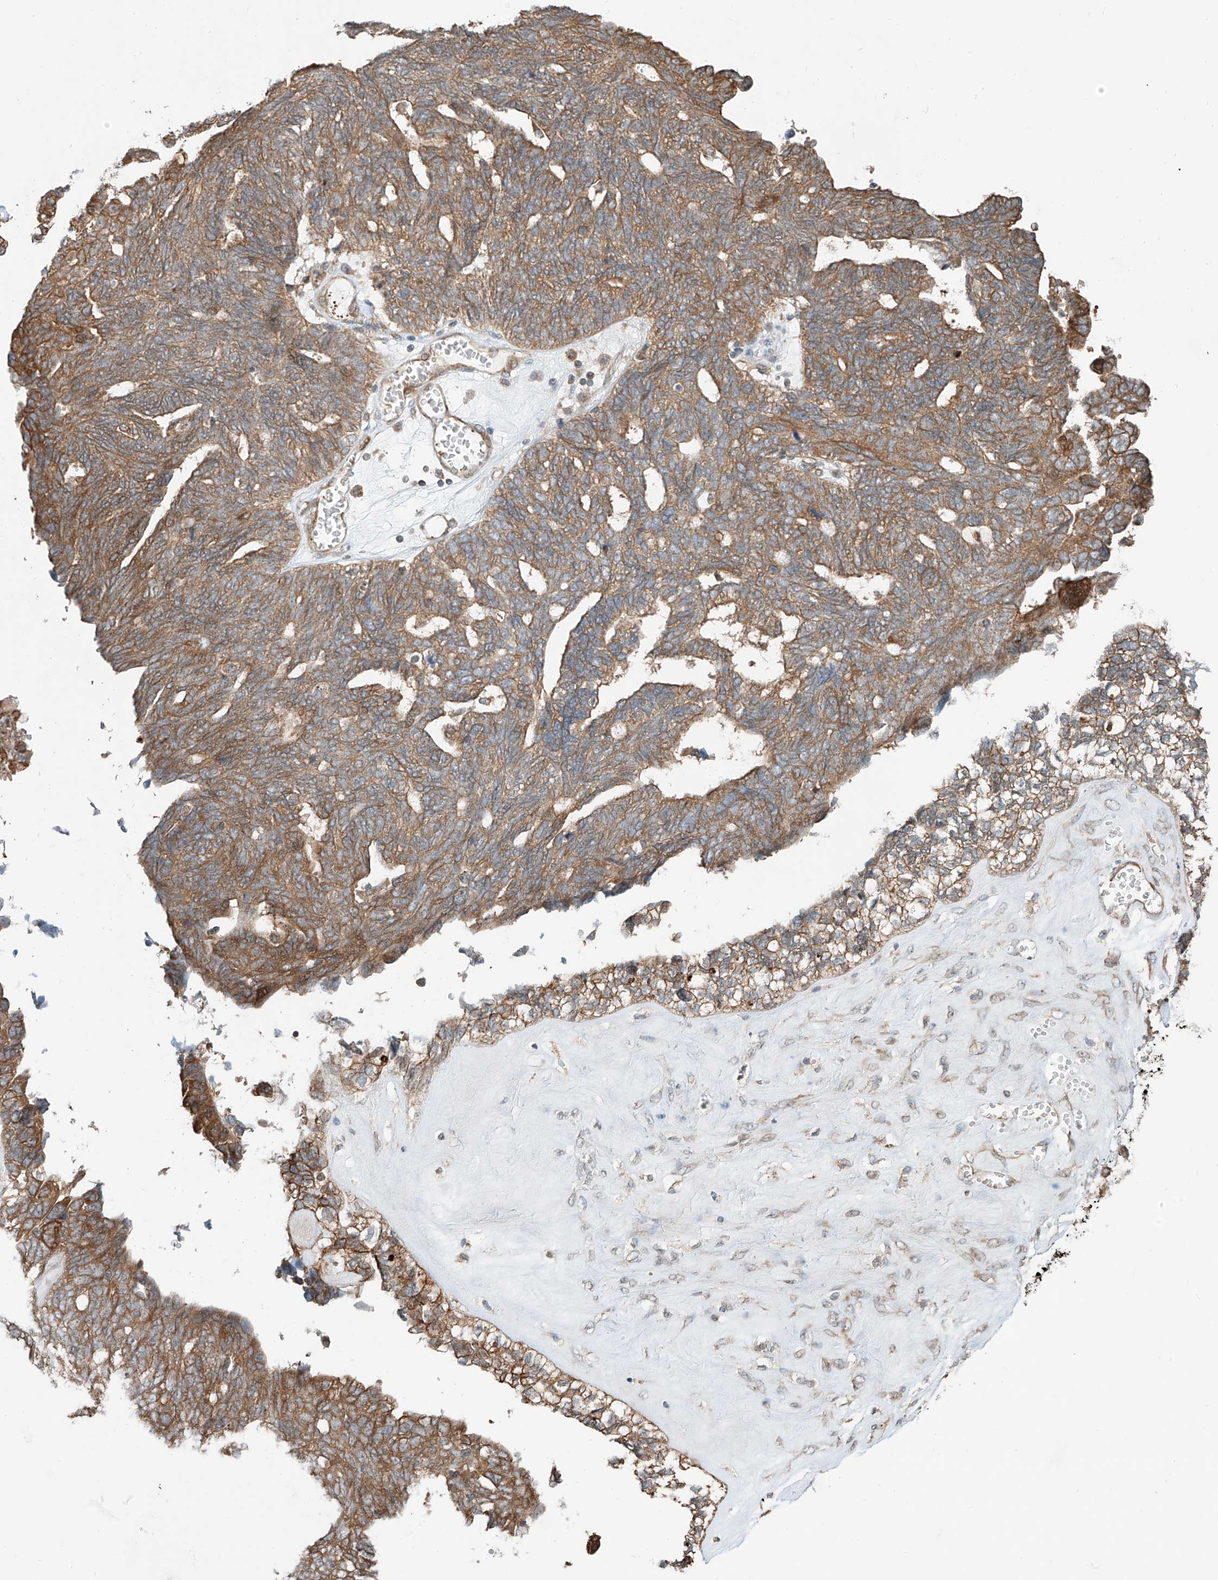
{"staining": {"intensity": "moderate", "quantity": ">75%", "location": "cytoplasmic/membranous"}, "tissue": "ovarian cancer", "cell_type": "Tumor cells", "image_type": "cancer", "snomed": [{"axis": "morphology", "description": "Cystadenocarcinoma, serous, NOS"}, {"axis": "topography", "description": "Ovary"}], "caption": "A micrograph showing moderate cytoplasmic/membranous positivity in about >75% of tumor cells in serous cystadenocarcinoma (ovarian), as visualized by brown immunohistochemical staining.", "gene": "CEP162", "patient": {"sex": "female", "age": 79}}